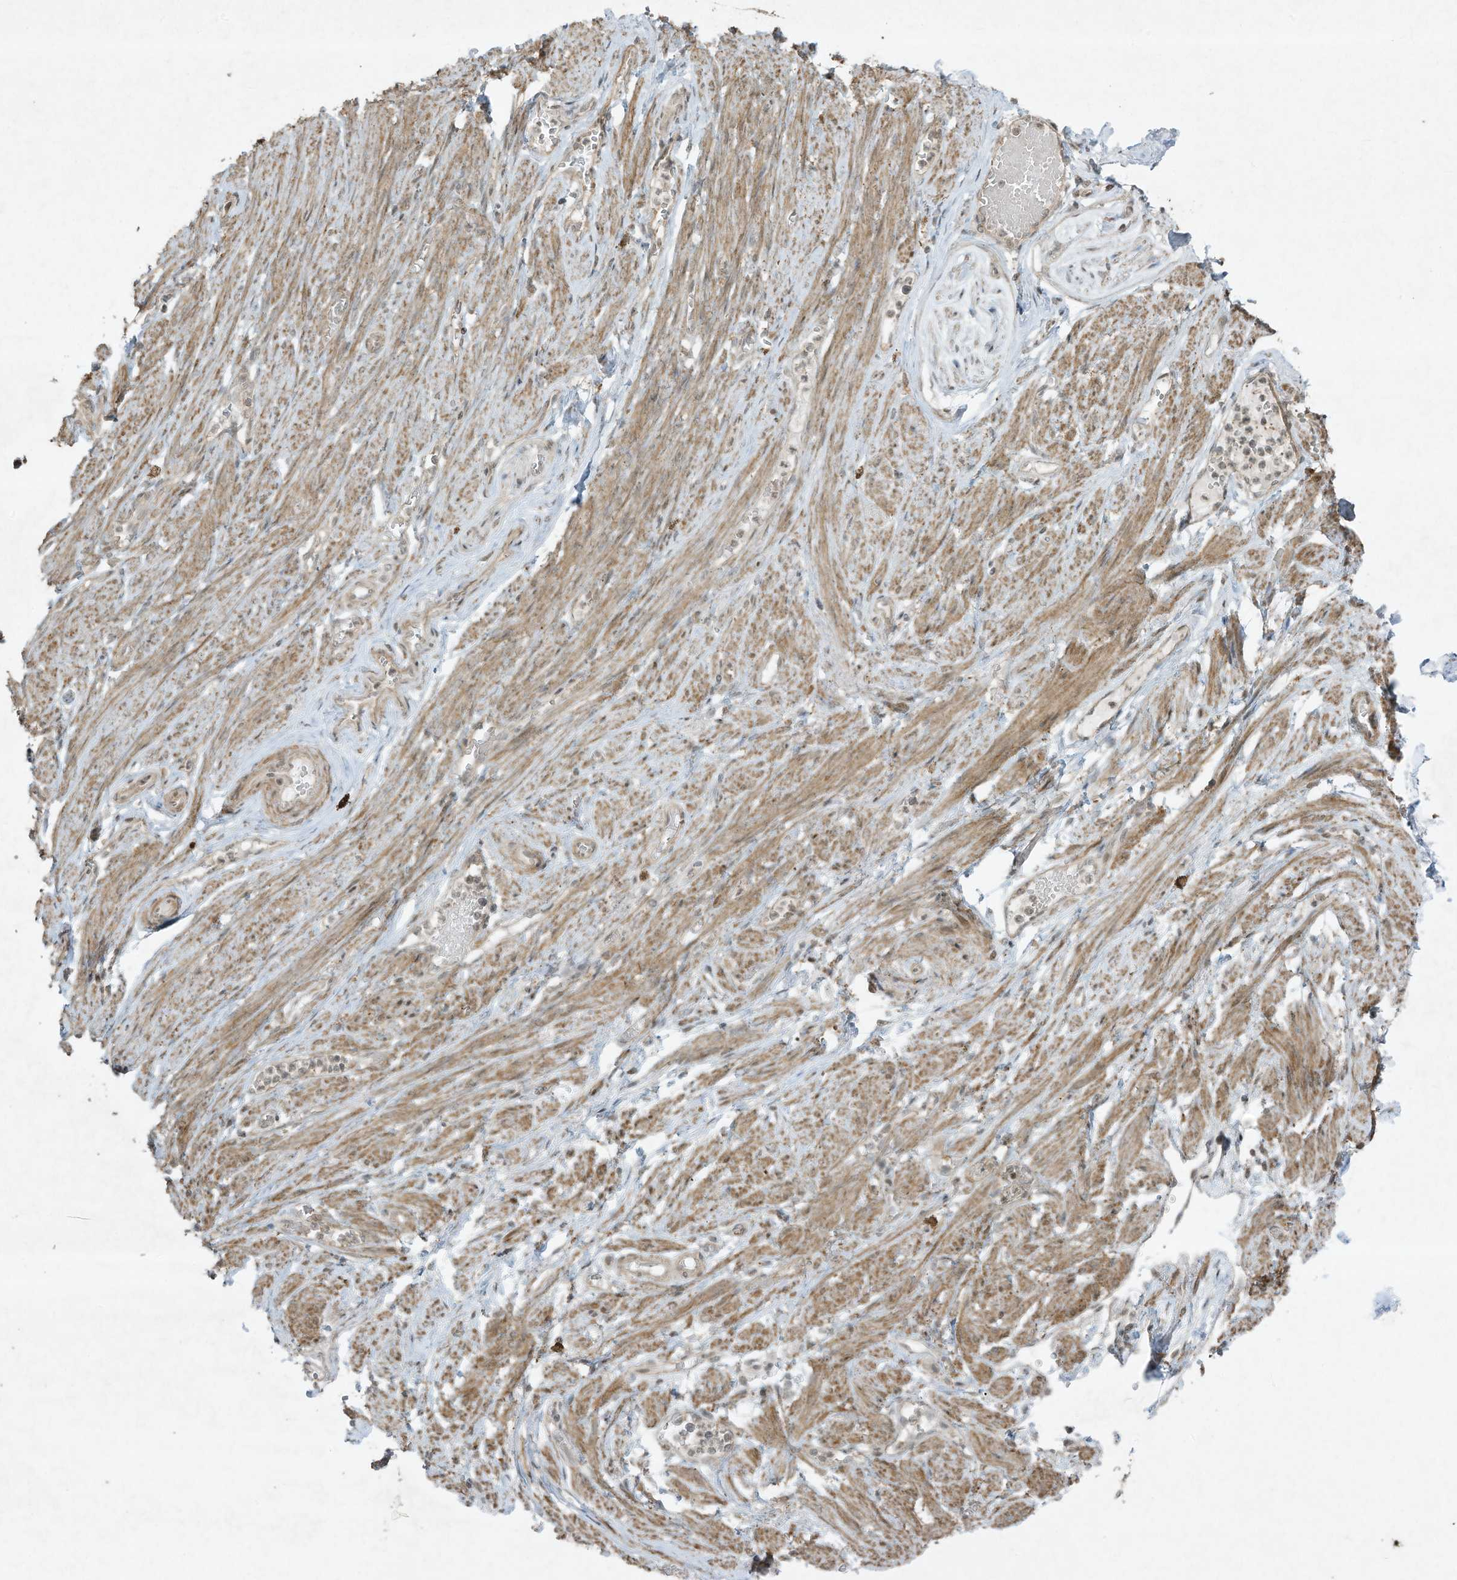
{"staining": {"intensity": "negative", "quantity": "none", "location": "none"}, "tissue": "adipose tissue", "cell_type": "Adipocytes", "image_type": "normal", "snomed": [{"axis": "morphology", "description": "Normal tissue, NOS"}, {"axis": "topography", "description": "Smooth muscle"}, {"axis": "topography", "description": "Peripheral nerve tissue"}], "caption": "This is an IHC micrograph of unremarkable adipose tissue. There is no positivity in adipocytes.", "gene": "ZNF263", "patient": {"sex": "female", "age": 39}}